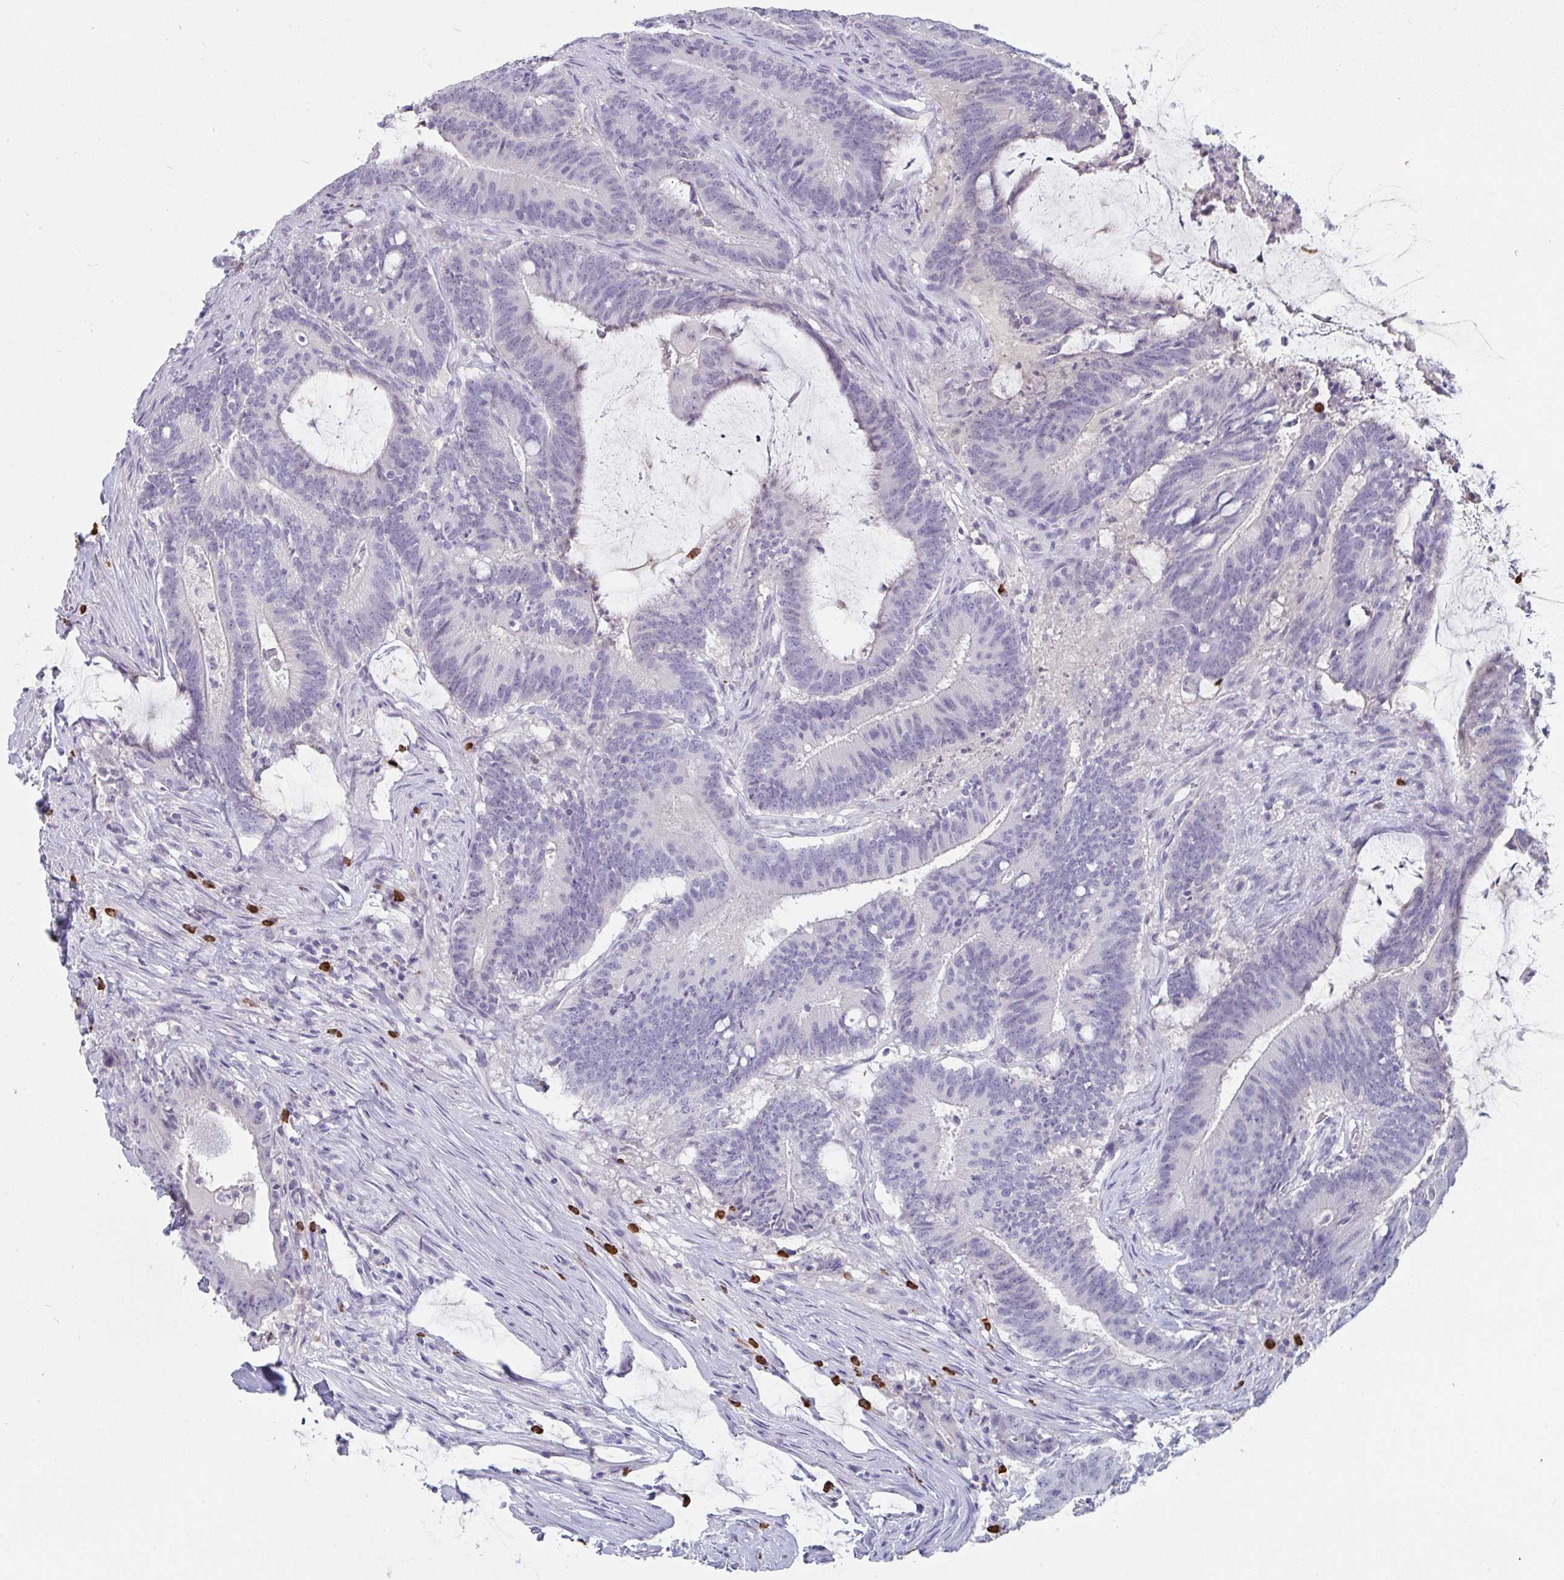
{"staining": {"intensity": "negative", "quantity": "none", "location": "none"}, "tissue": "colorectal cancer", "cell_type": "Tumor cells", "image_type": "cancer", "snomed": [{"axis": "morphology", "description": "Adenocarcinoma, NOS"}, {"axis": "topography", "description": "Colon"}], "caption": "Tumor cells are negative for brown protein staining in colorectal adenocarcinoma.", "gene": "RUBCN", "patient": {"sex": "female", "age": 43}}